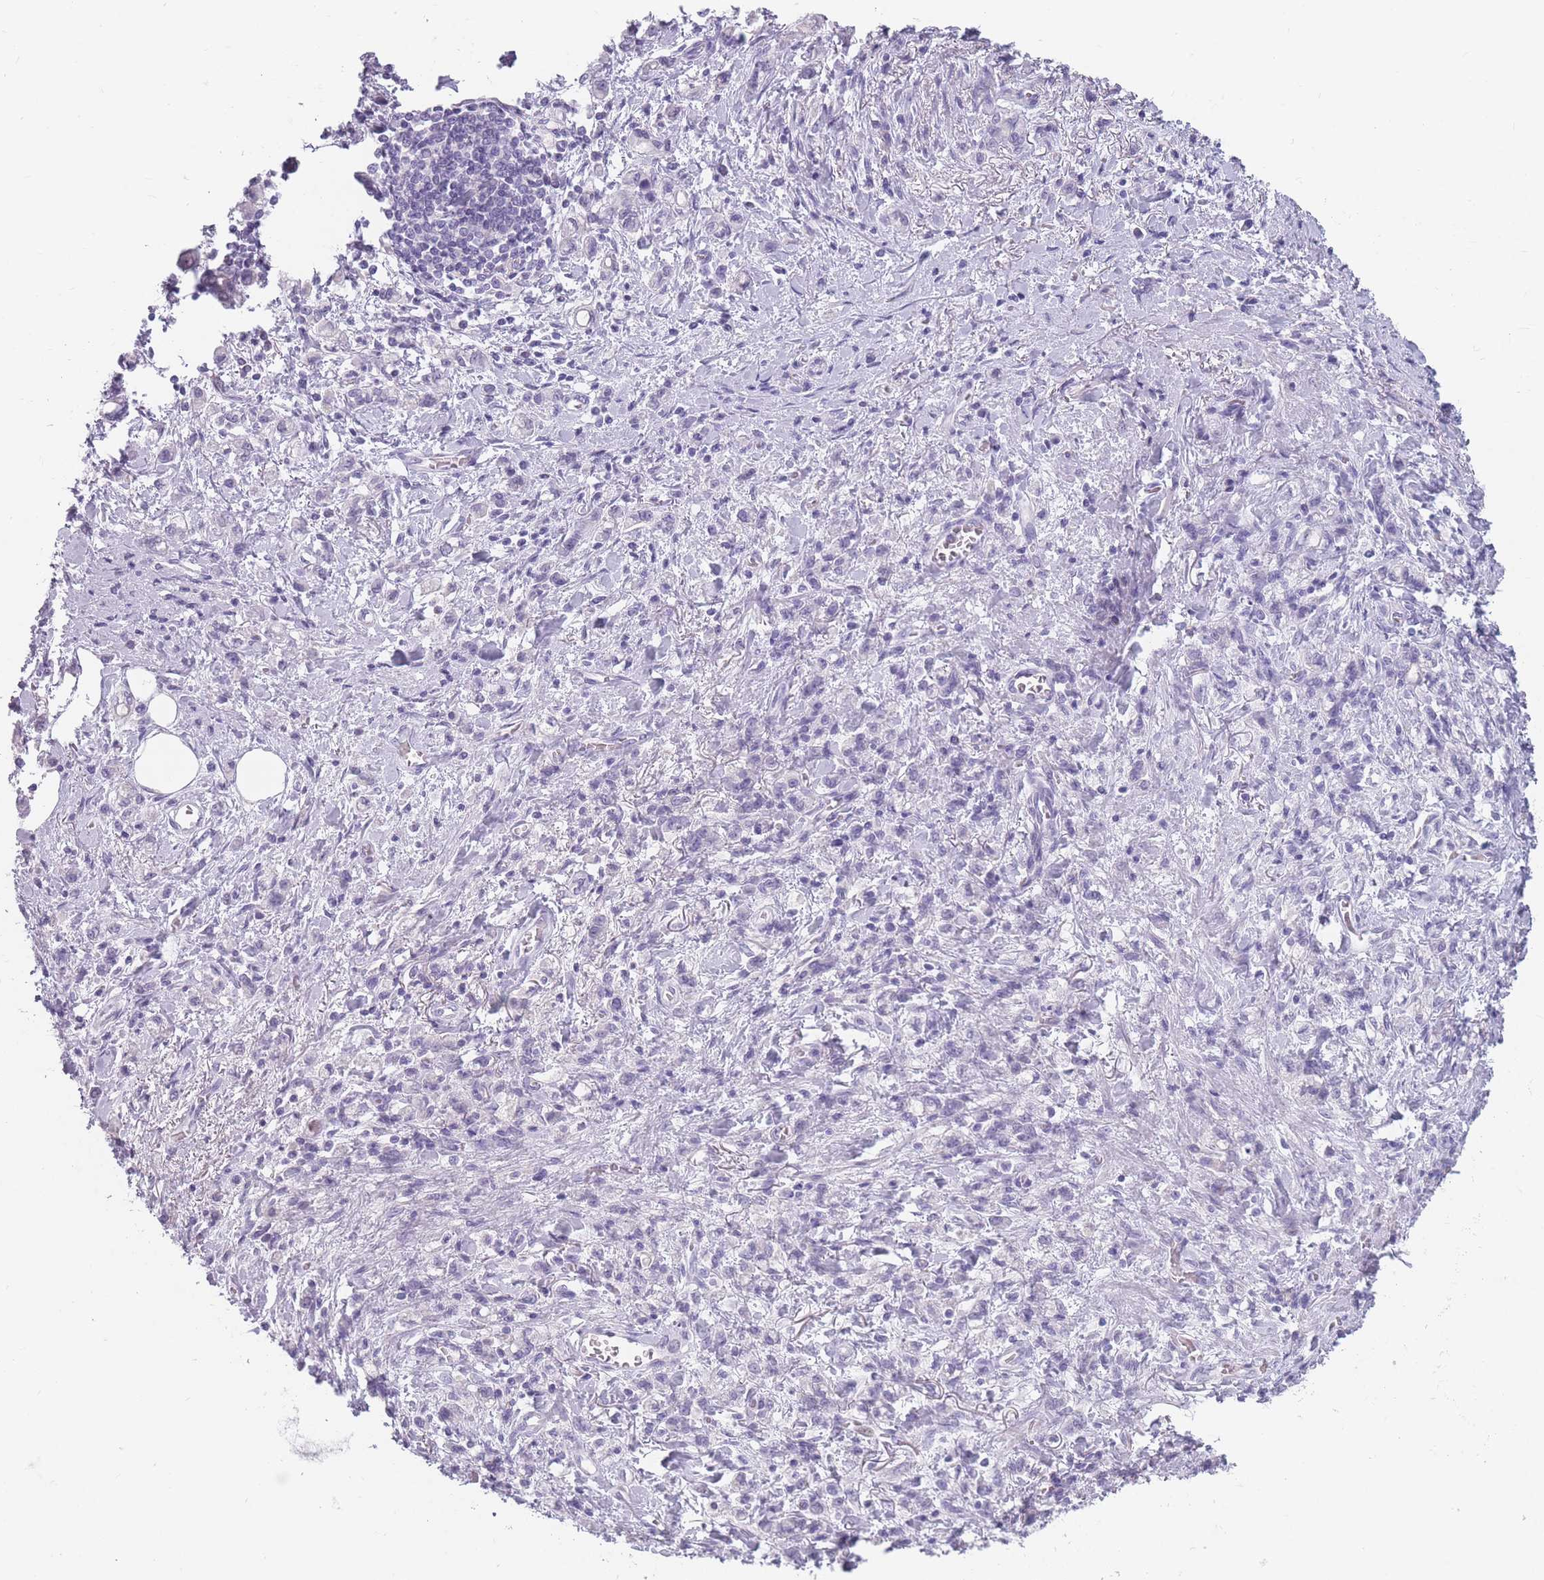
{"staining": {"intensity": "negative", "quantity": "none", "location": "none"}, "tissue": "stomach cancer", "cell_type": "Tumor cells", "image_type": "cancer", "snomed": [{"axis": "morphology", "description": "Adenocarcinoma, NOS"}, {"axis": "topography", "description": "Stomach"}], "caption": "Stomach adenocarcinoma was stained to show a protein in brown. There is no significant staining in tumor cells.", "gene": "CCNO", "patient": {"sex": "male", "age": 77}}